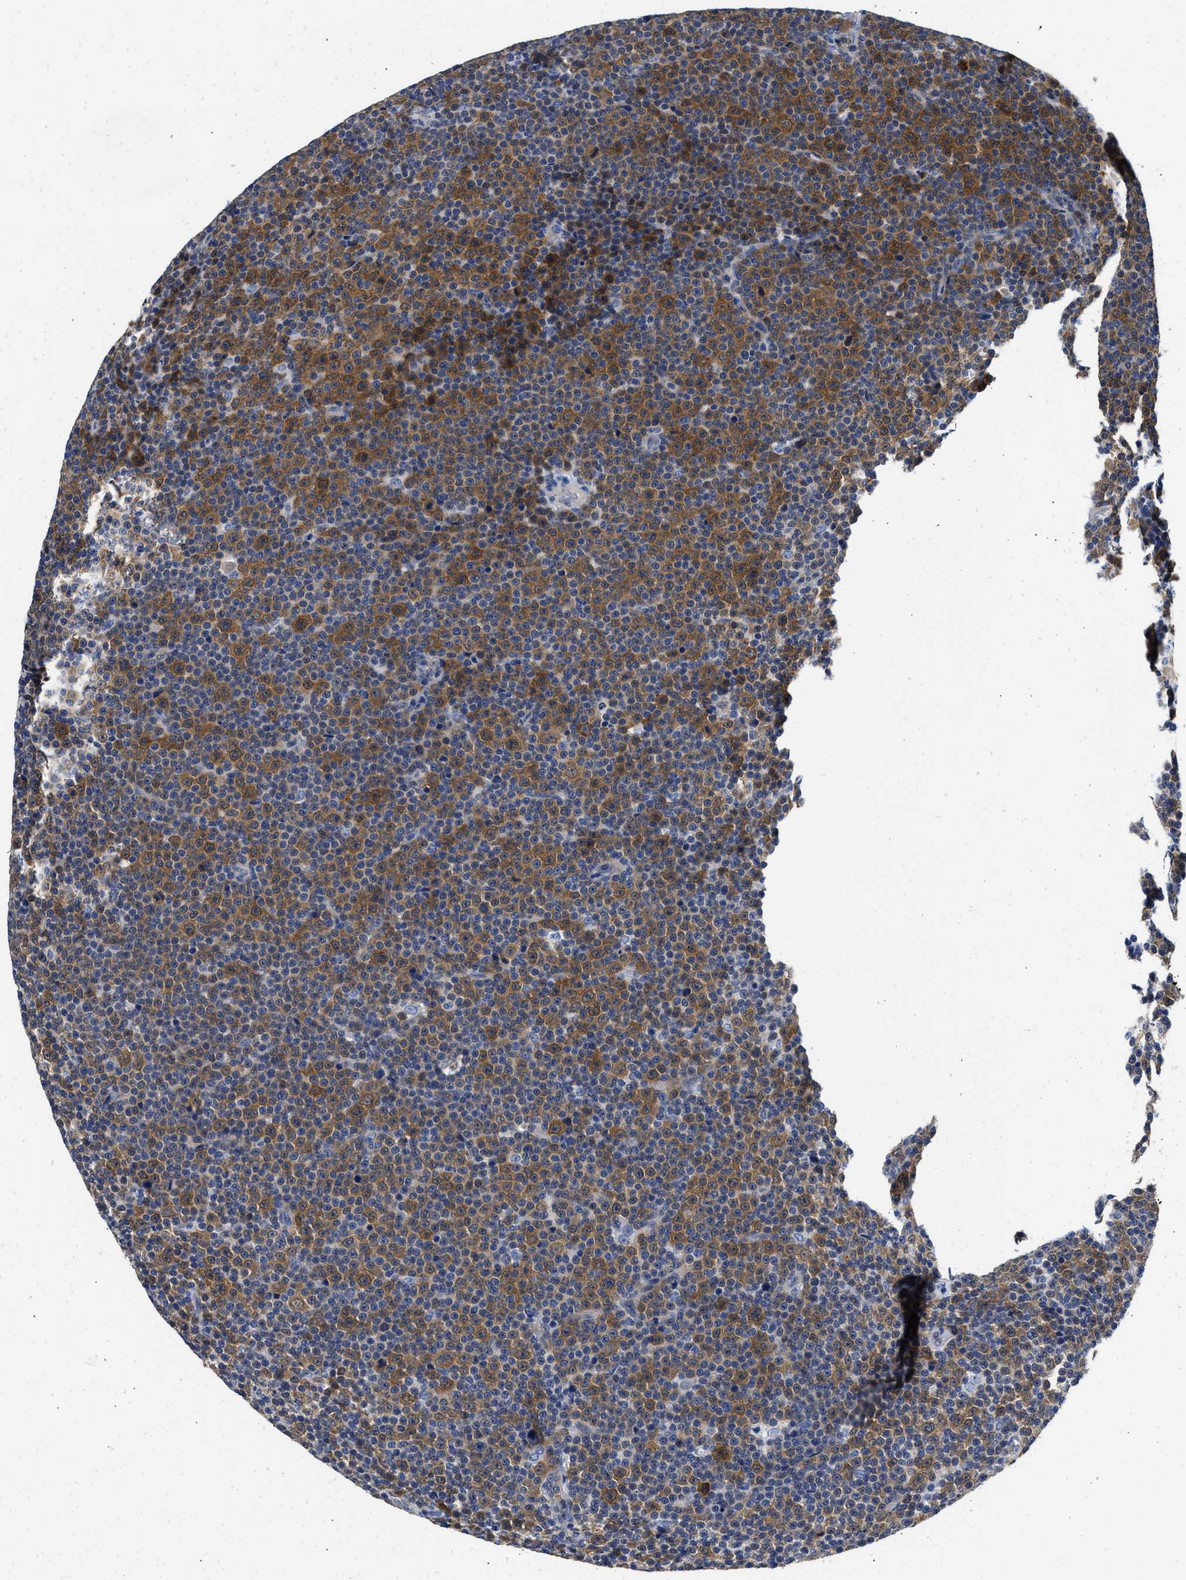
{"staining": {"intensity": "moderate", "quantity": ">75%", "location": "cytoplasmic/membranous"}, "tissue": "lymphoma", "cell_type": "Tumor cells", "image_type": "cancer", "snomed": [{"axis": "morphology", "description": "Malignant lymphoma, non-Hodgkin's type, Low grade"}, {"axis": "topography", "description": "Lymph node"}], "caption": "Tumor cells display moderate cytoplasmic/membranous positivity in about >75% of cells in low-grade malignant lymphoma, non-Hodgkin's type.", "gene": "XPO5", "patient": {"sex": "female", "age": 67}}